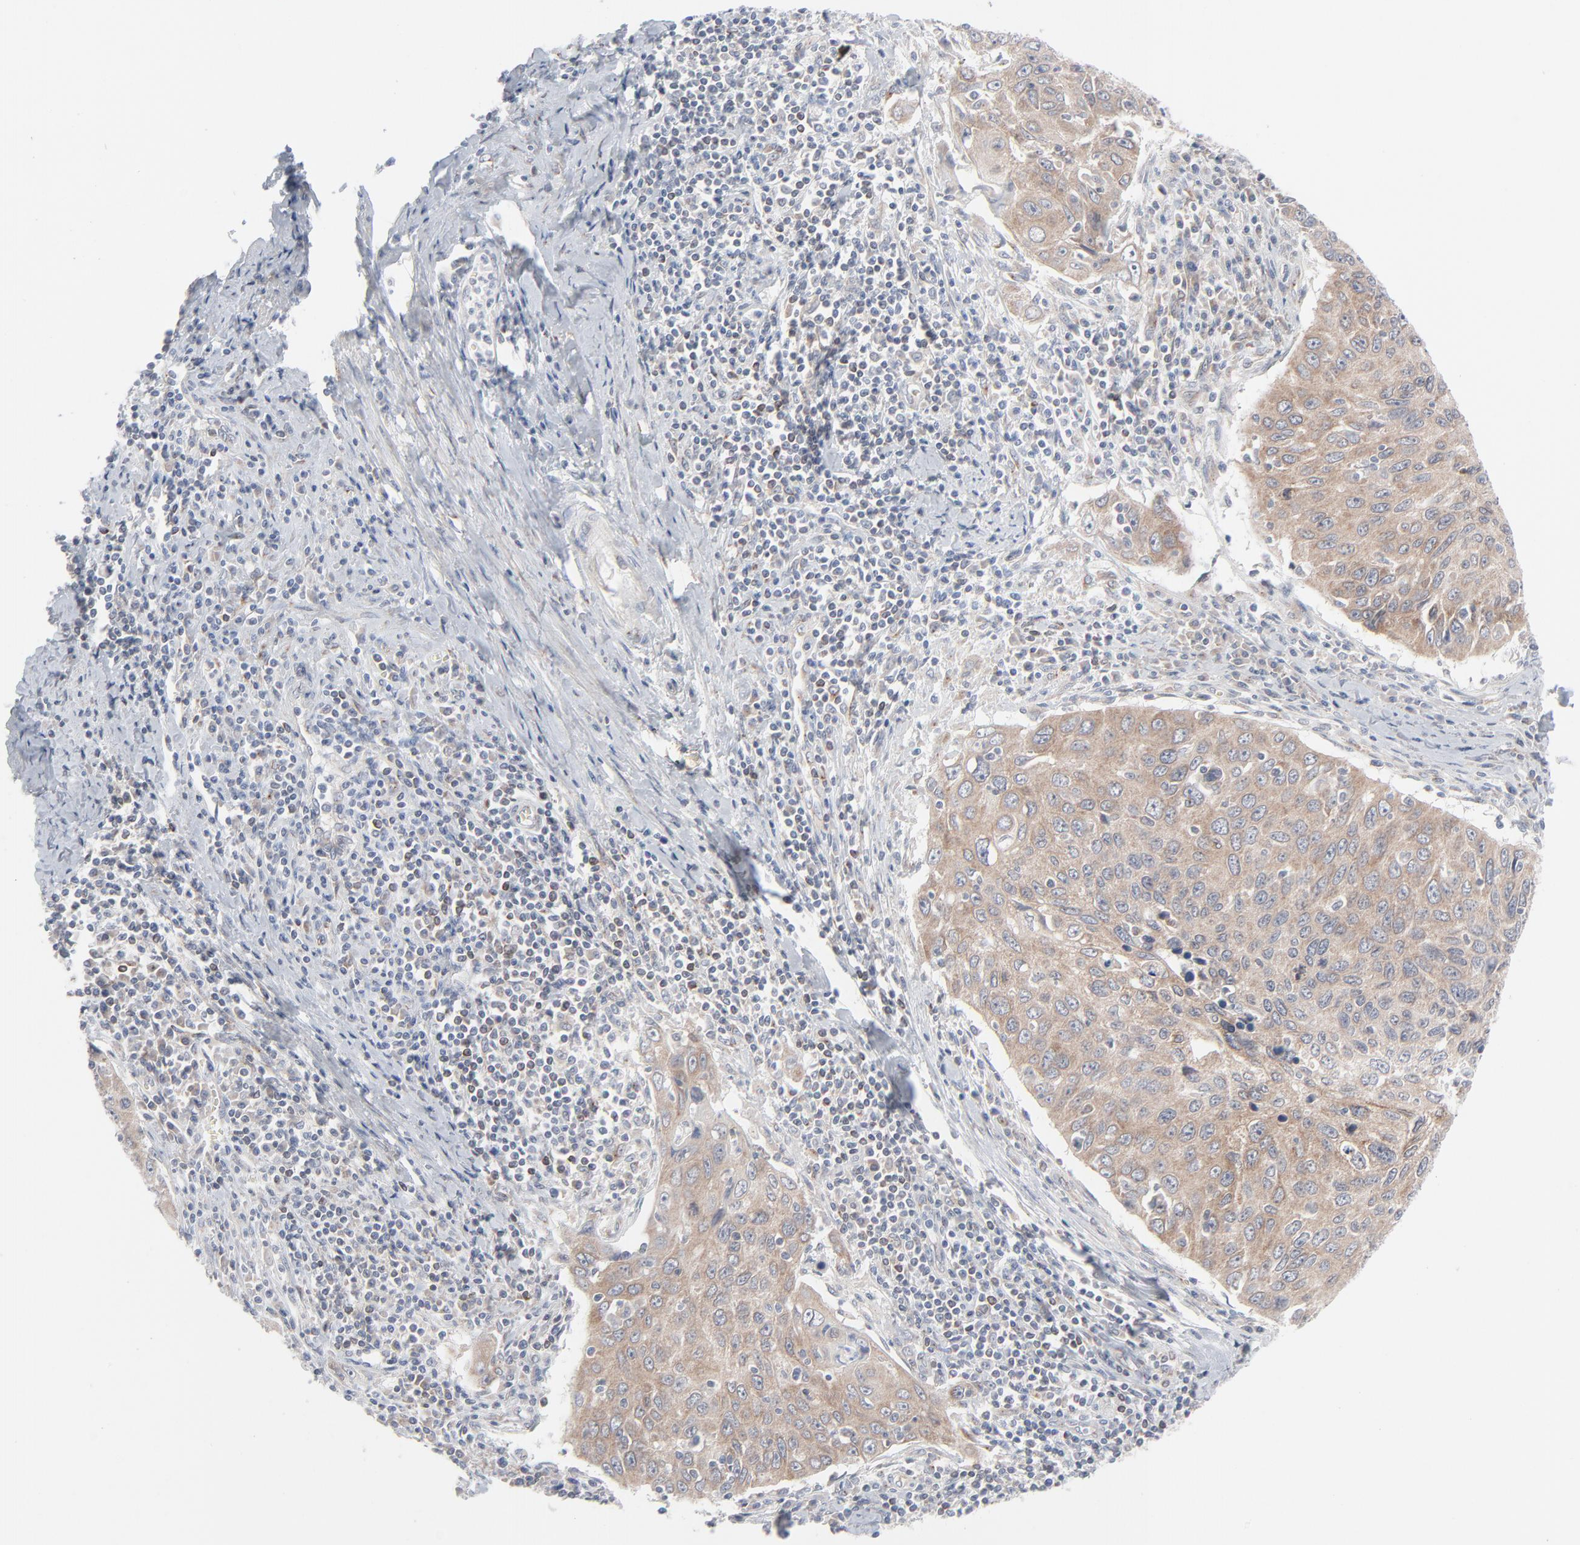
{"staining": {"intensity": "weak", "quantity": "25%-75%", "location": "cytoplasmic/membranous"}, "tissue": "cervical cancer", "cell_type": "Tumor cells", "image_type": "cancer", "snomed": [{"axis": "morphology", "description": "Squamous cell carcinoma, NOS"}, {"axis": "topography", "description": "Cervix"}], "caption": "The photomicrograph exhibits a brown stain indicating the presence of a protein in the cytoplasmic/membranous of tumor cells in squamous cell carcinoma (cervical).", "gene": "KDSR", "patient": {"sex": "female", "age": 53}}